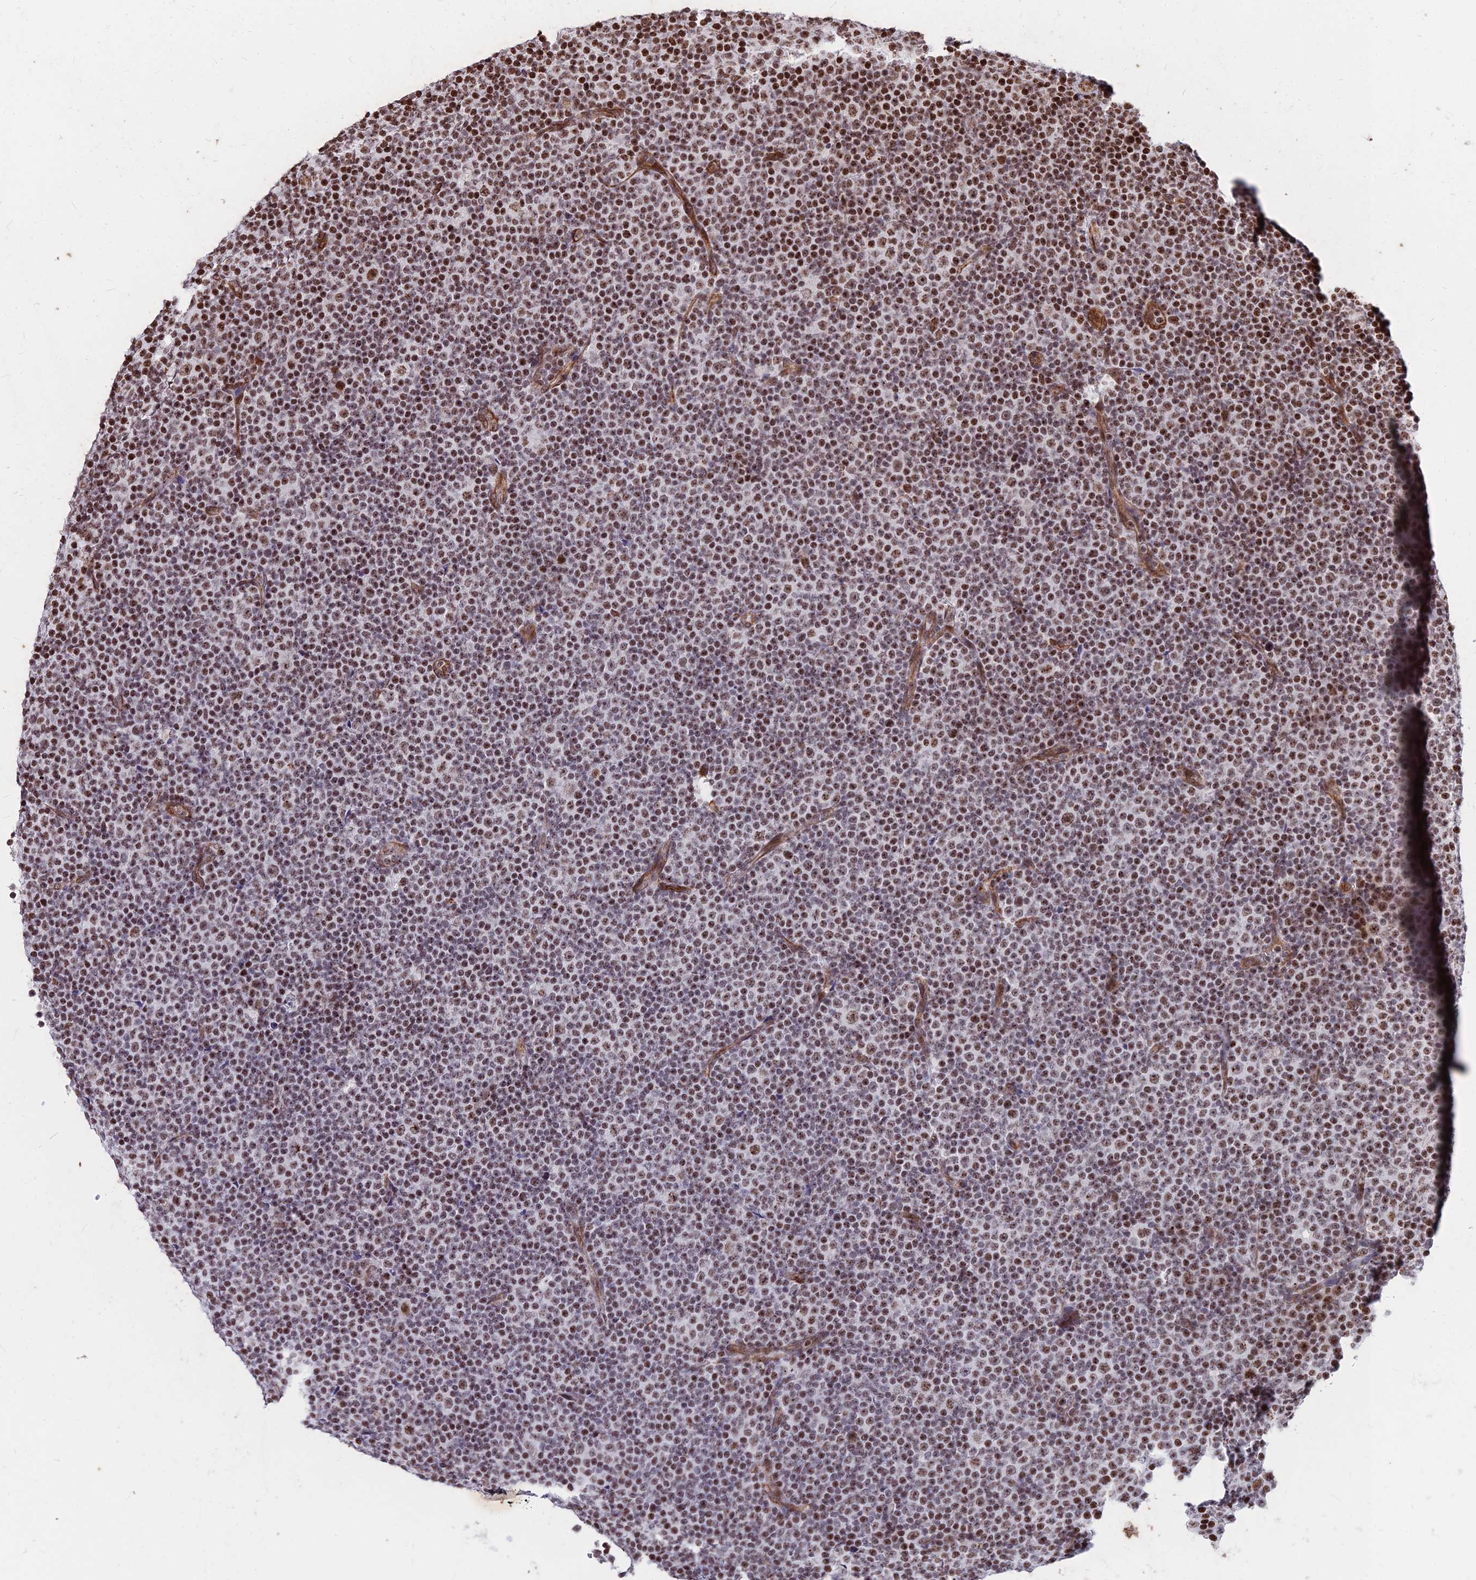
{"staining": {"intensity": "moderate", "quantity": ">75%", "location": "nuclear"}, "tissue": "lymphoma", "cell_type": "Tumor cells", "image_type": "cancer", "snomed": [{"axis": "morphology", "description": "Malignant lymphoma, non-Hodgkin's type, Low grade"}, {"axis": "topography", "description": "Lymph node"}], "caption": "Immunohistochemistry photomicrograph of human lymphoma stained for a protein (brown), which displays medium levels of moderate nuclear staining in about >75% of tumor cells.", "gene": "NYAP2", "patient": {"sex": "female", "age": 67}}